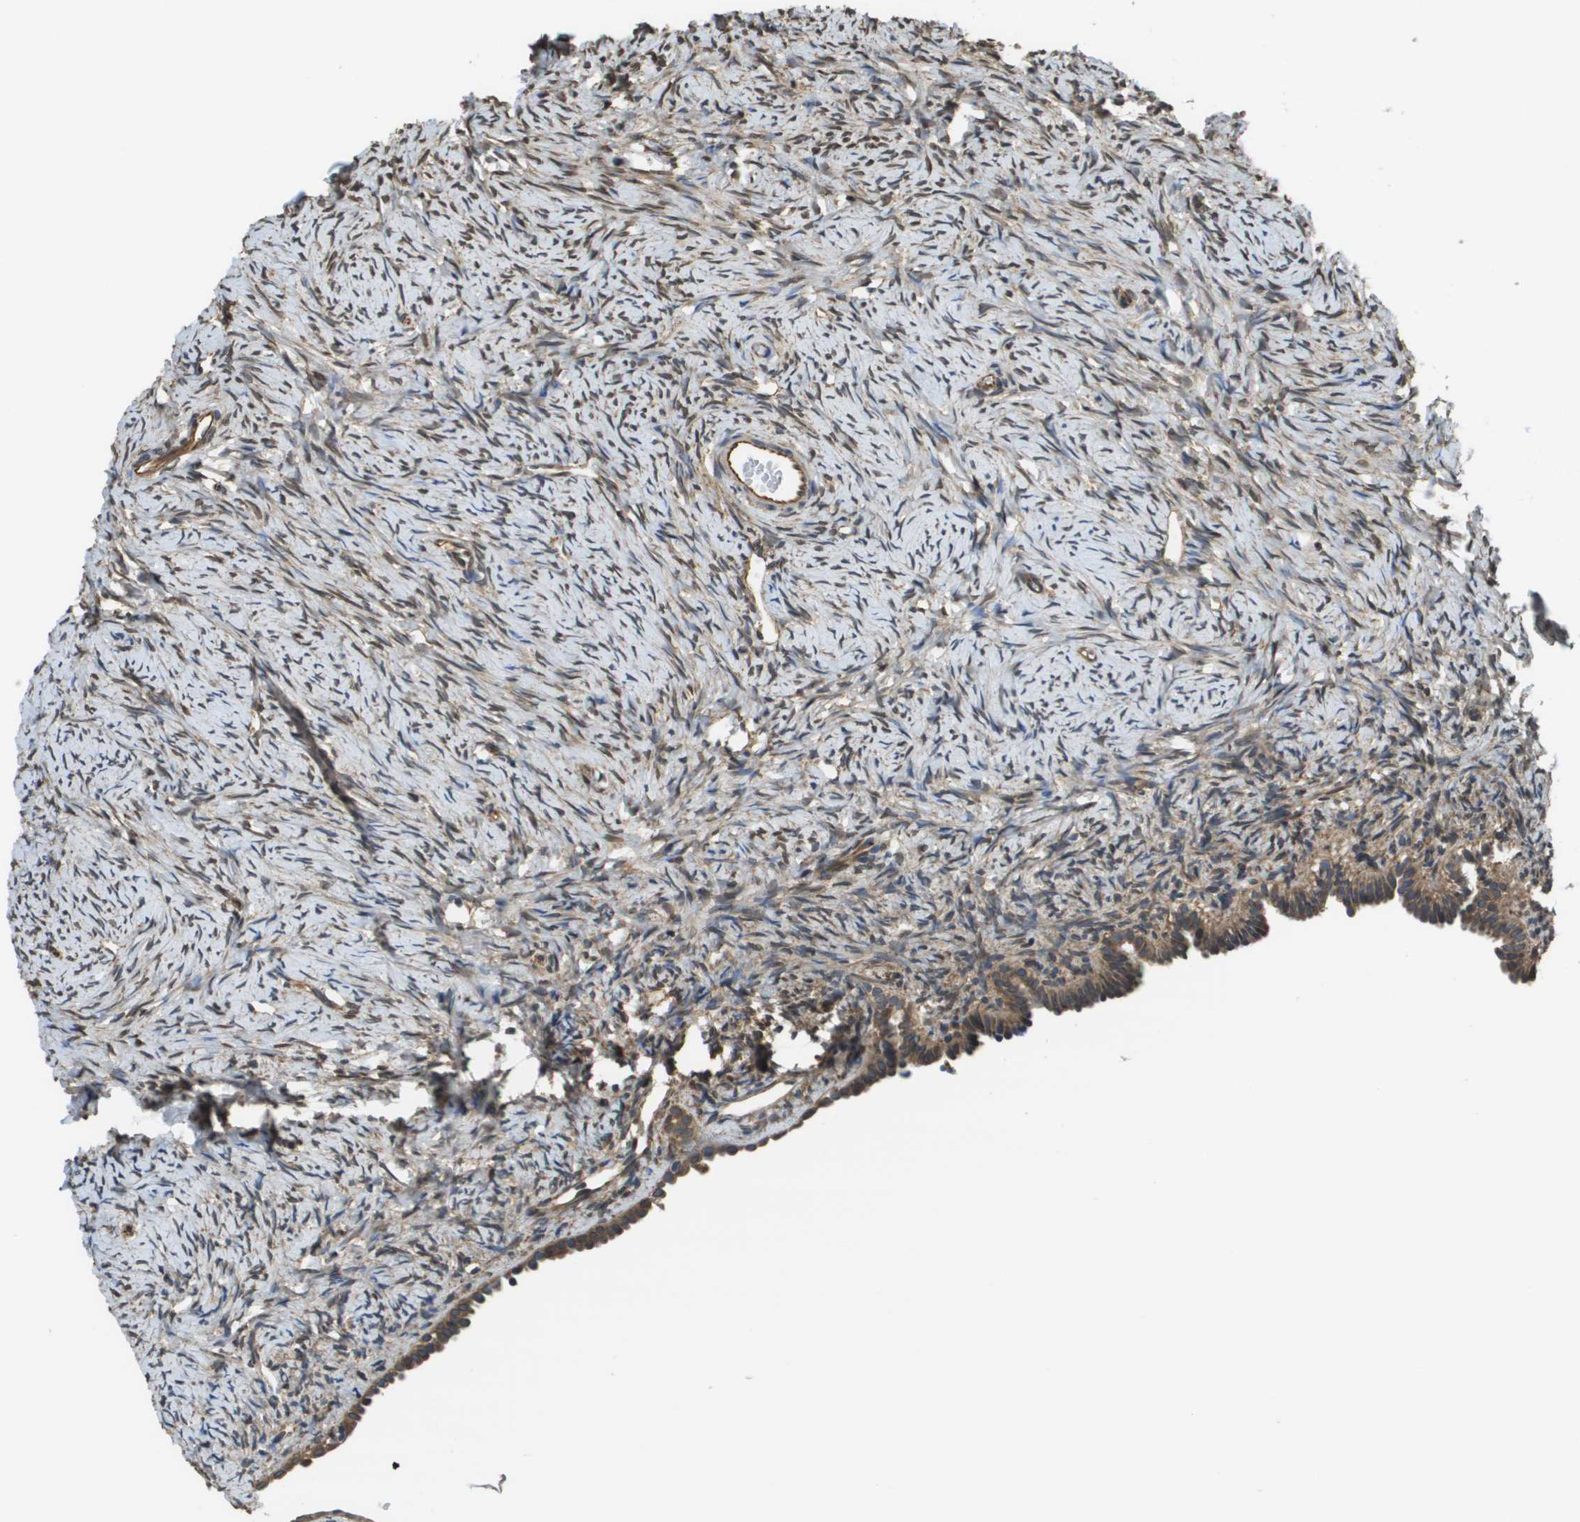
{"staining": {"intensity": "weak", "quantity": "25%-75%", "location": "cytoplasmic/membranous"}, "tissue": "ovary", "cell_type": "Ovarian stroma cells", "image_type": "normal", "snomed": [{"axis": "morphology", "description": "Normal tissue, NOS"}, {"axis": "topography", "description": "Ovary"}], "caption": "Ovary stained with a brown dye demonstrates weak cytoplasmic/membranous positive staining in approximately 25%-75% of ovarian stroma cells.", "gene": "SEC62", "patient": {"sex": "female", "age": 33}}